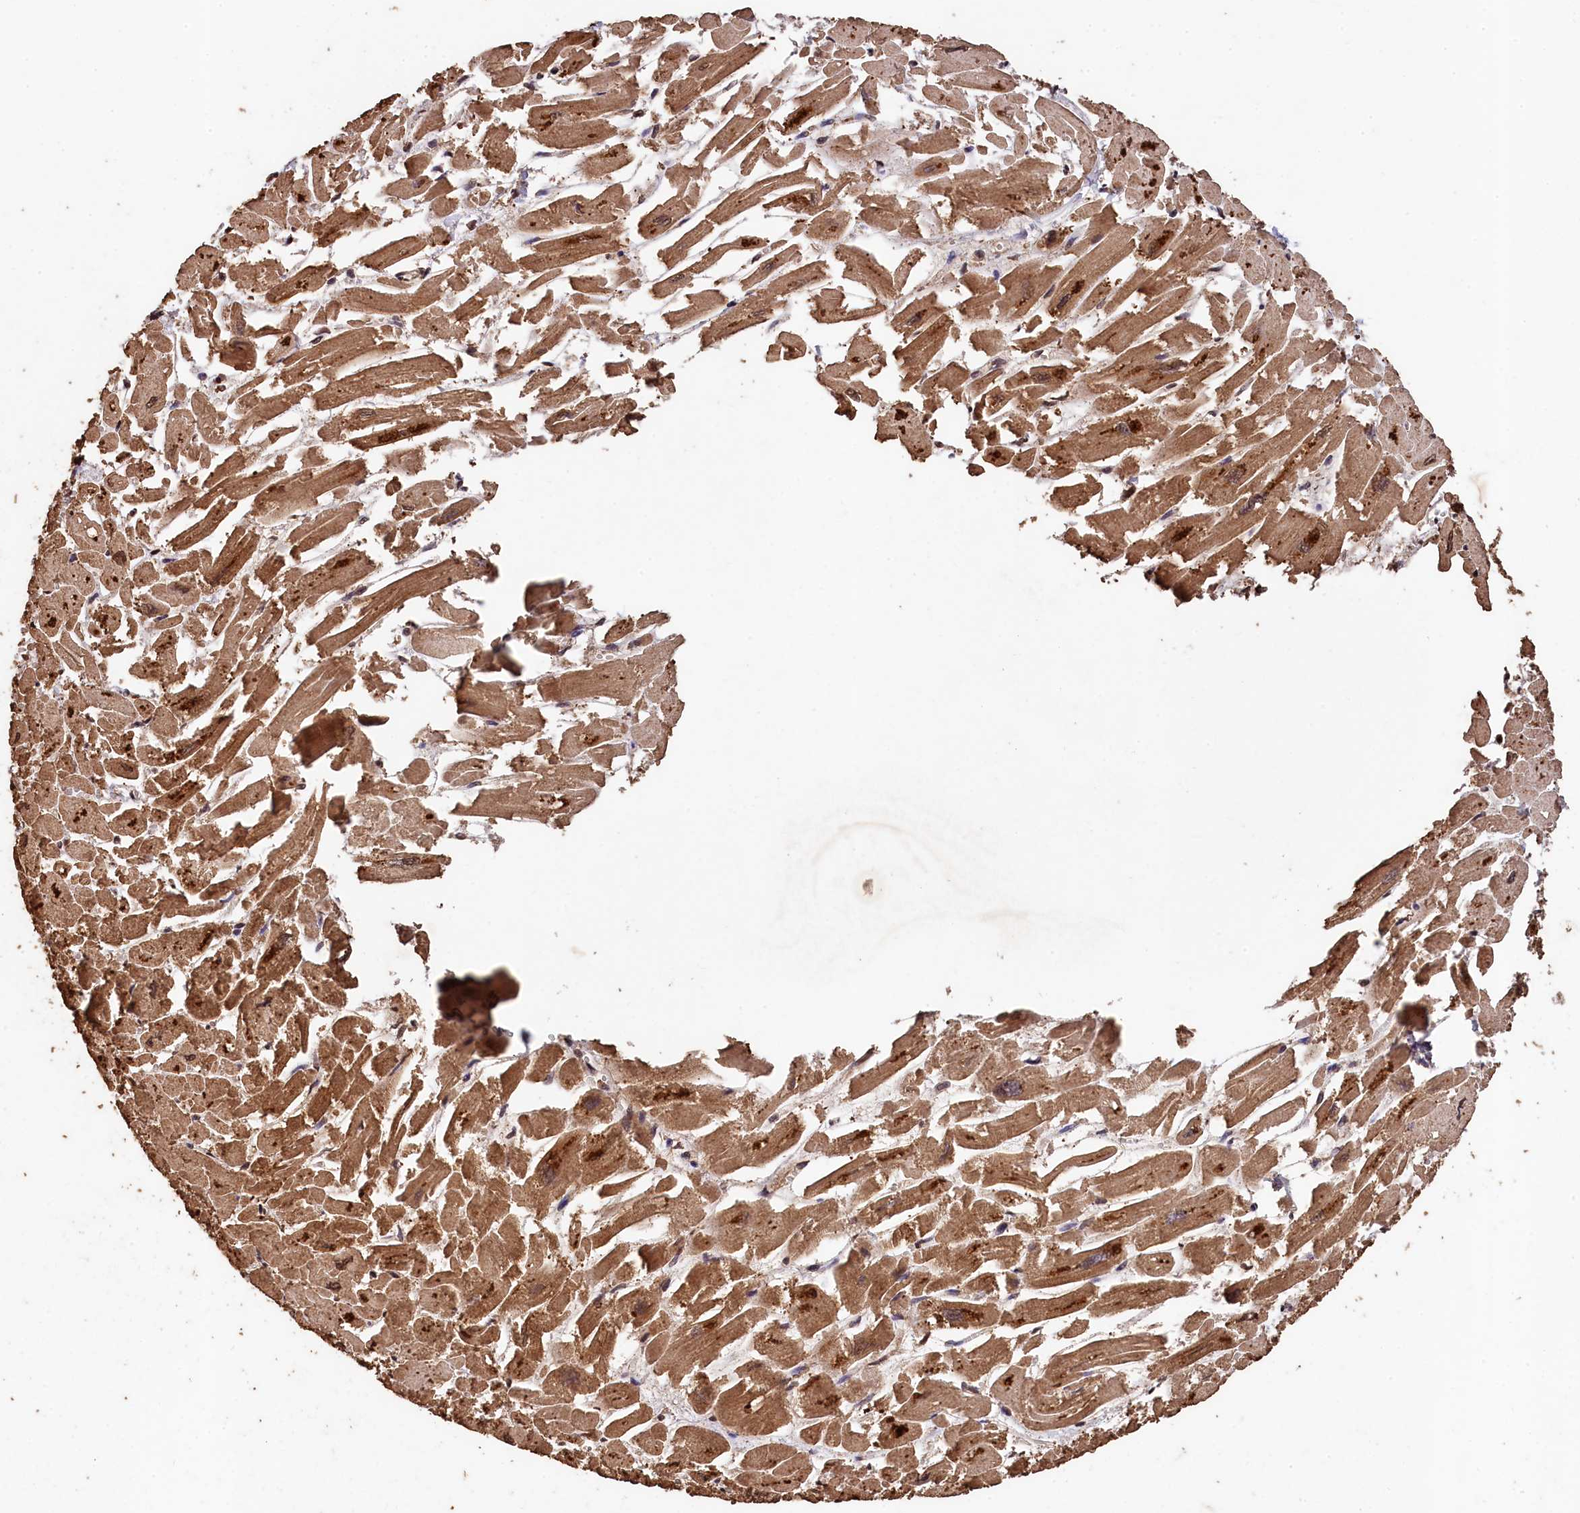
{"staining": {"intensity": "moderate", "quantity": ">75%", "location": "cytoplasmic/membranous,nuclear"}, "tissue": "heart muscle", "cell_type": "Cardiomyocytes", "image_type": "normal", "snomed": [{"axis": "morphology", "description": "Normal tissue, NOS"}, {"axis": "topography", "description": "Heart"}], "caption": "This is an image of immunohistochemistry (IHC) staining of benign heart muscle, which shows moderate positivity in the cytoplasmic/membranous,nuclear of cardiomyocytes.", "gene": "CEP57L1", "patient": {"sex": "male", "age": 54}}